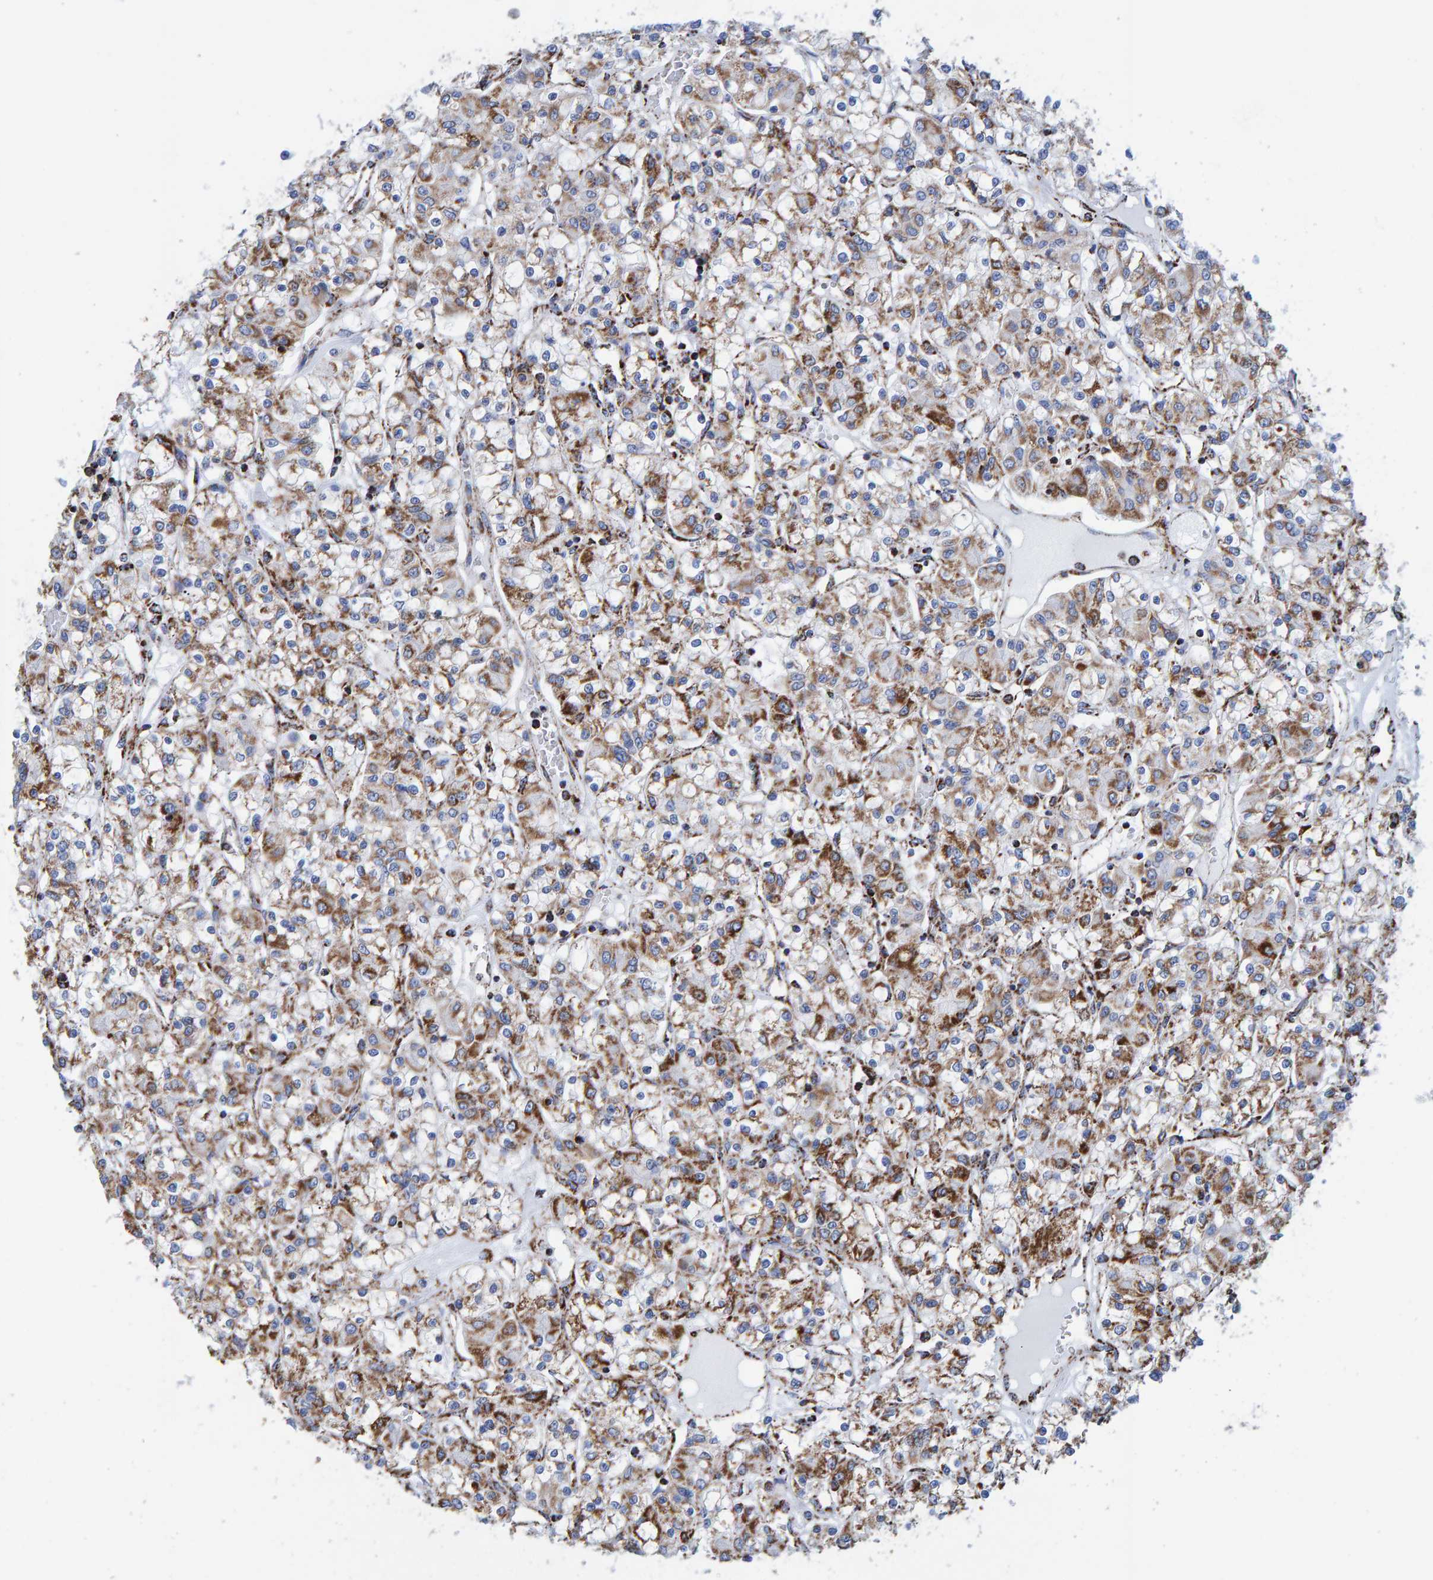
{"staining": {"intensity": "moderate", "quantity": "25%-75%", "location": "cytoplasmic/membranous"}, "tissue": "renal cancer", "cell_type": "Tumor cells", "image_type": "cancer", "snomed": [{"axis": "morphology", "description": "Adenocarcinoma, NOS"}, {"axis": "topography", "description": "Kidney"}], "caption": "IHC histopathology image of neoplastic tissue: human adenocarcinoma (renal) stained using immunohistochemistry reveals medium levels of moderate protein expression localized specifically in the cytoplasmic/membranous of tumor cells, appearing as a cytoplasmic/membranous brown color.", "gene": "ENSG00000262660", "patient": {"sex": "female", "age": 59}}